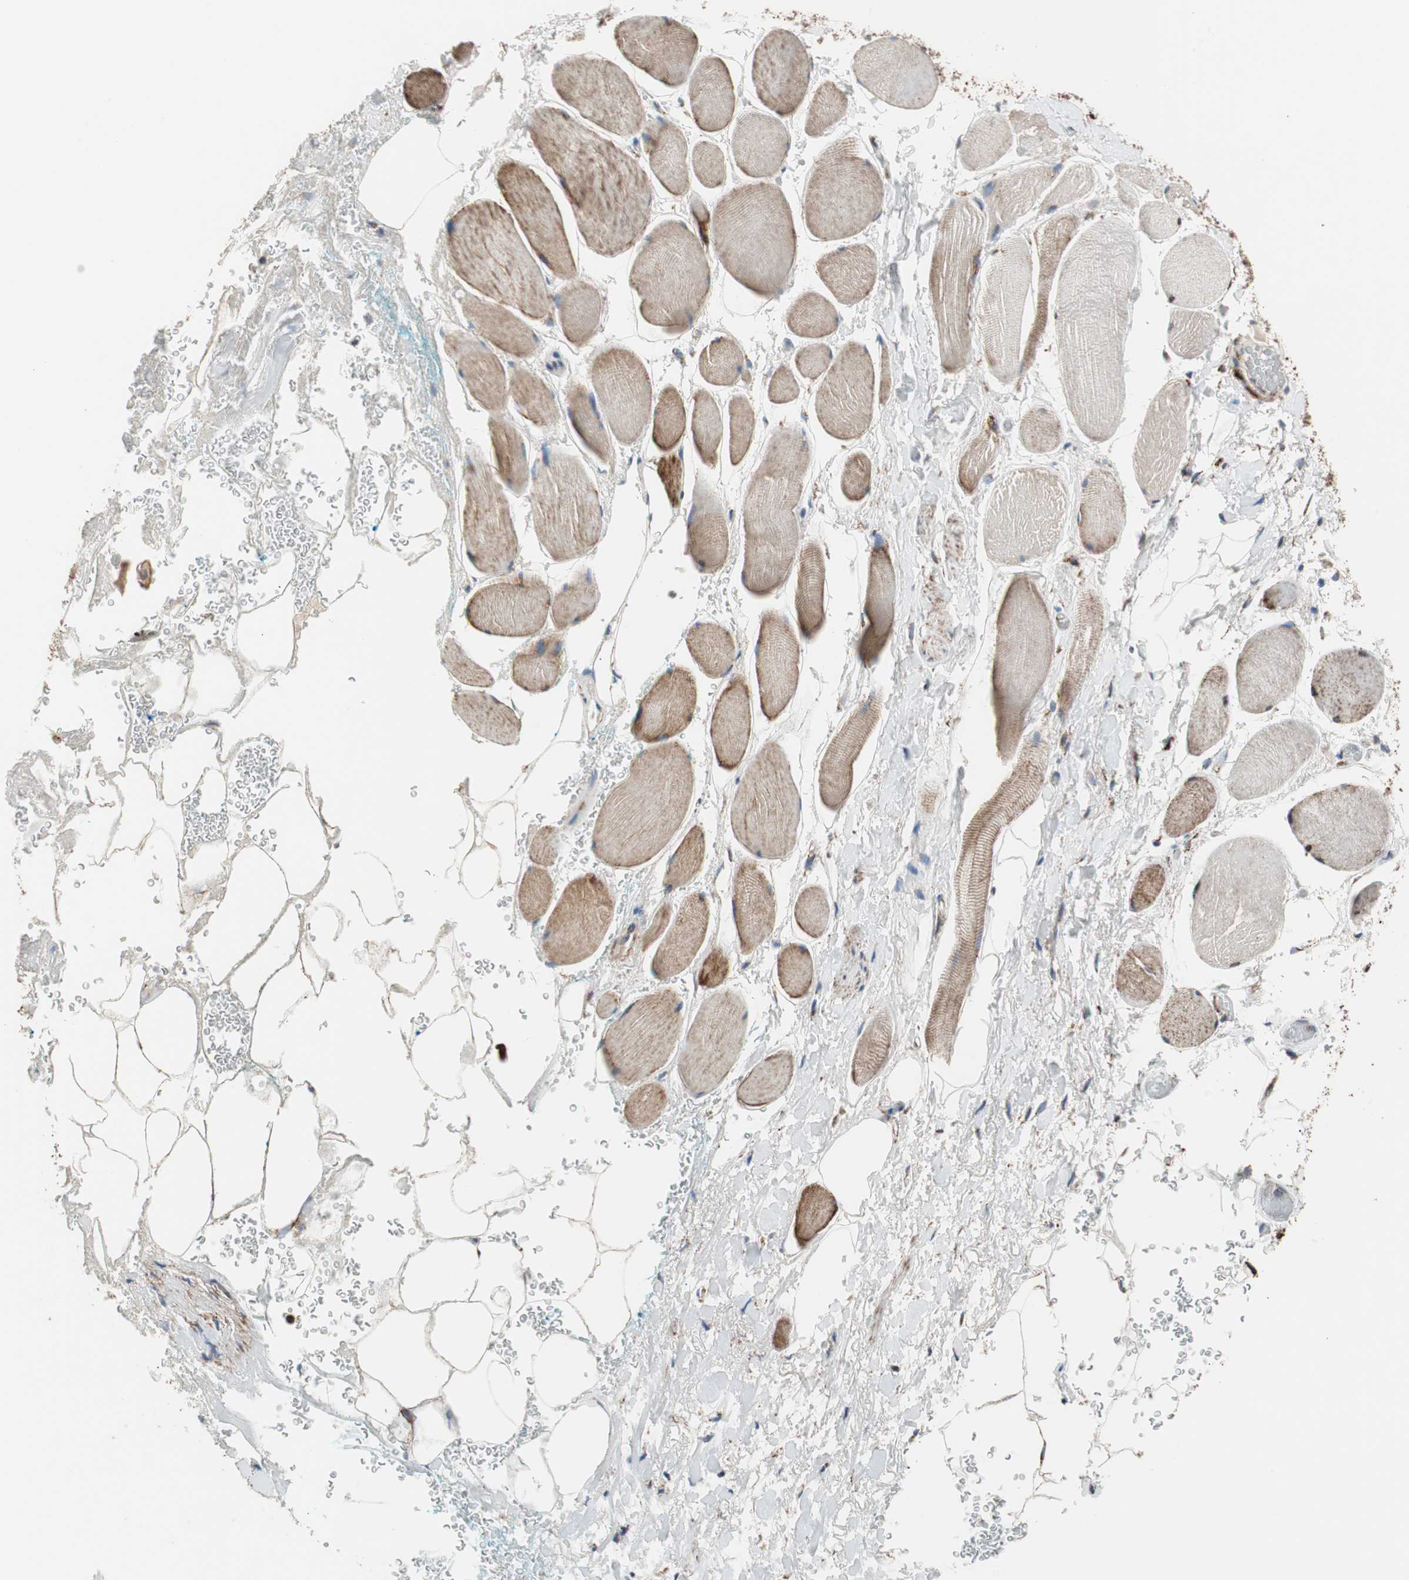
{"staining": {"intensity": "moderate", "quantity": "25%-75%", "location": "cytoplasmic/membranous"}, "tissue": "adipose tissue", "cell_type": "Adipocytes", "image_type": "normal", "snomed": [{"axis": "morphology", "description": "Normal tissue, NOS"}, {"axis": "topography", "description": "Soft tissue"}, {"axis": "topography", "description": "Peripheral nerve tissue"}], "caption": "Brown immunohistochemical staining in benign human adipose tissue reveals moderate cytoplasmic/membranous positivity in approximately 25%-75% of adipocytes. (DAB IHC, brown staining for protein, blue staining for nuclei).", "gene": "PCSK4", "patient": {"sex": "female", "age": 71}}